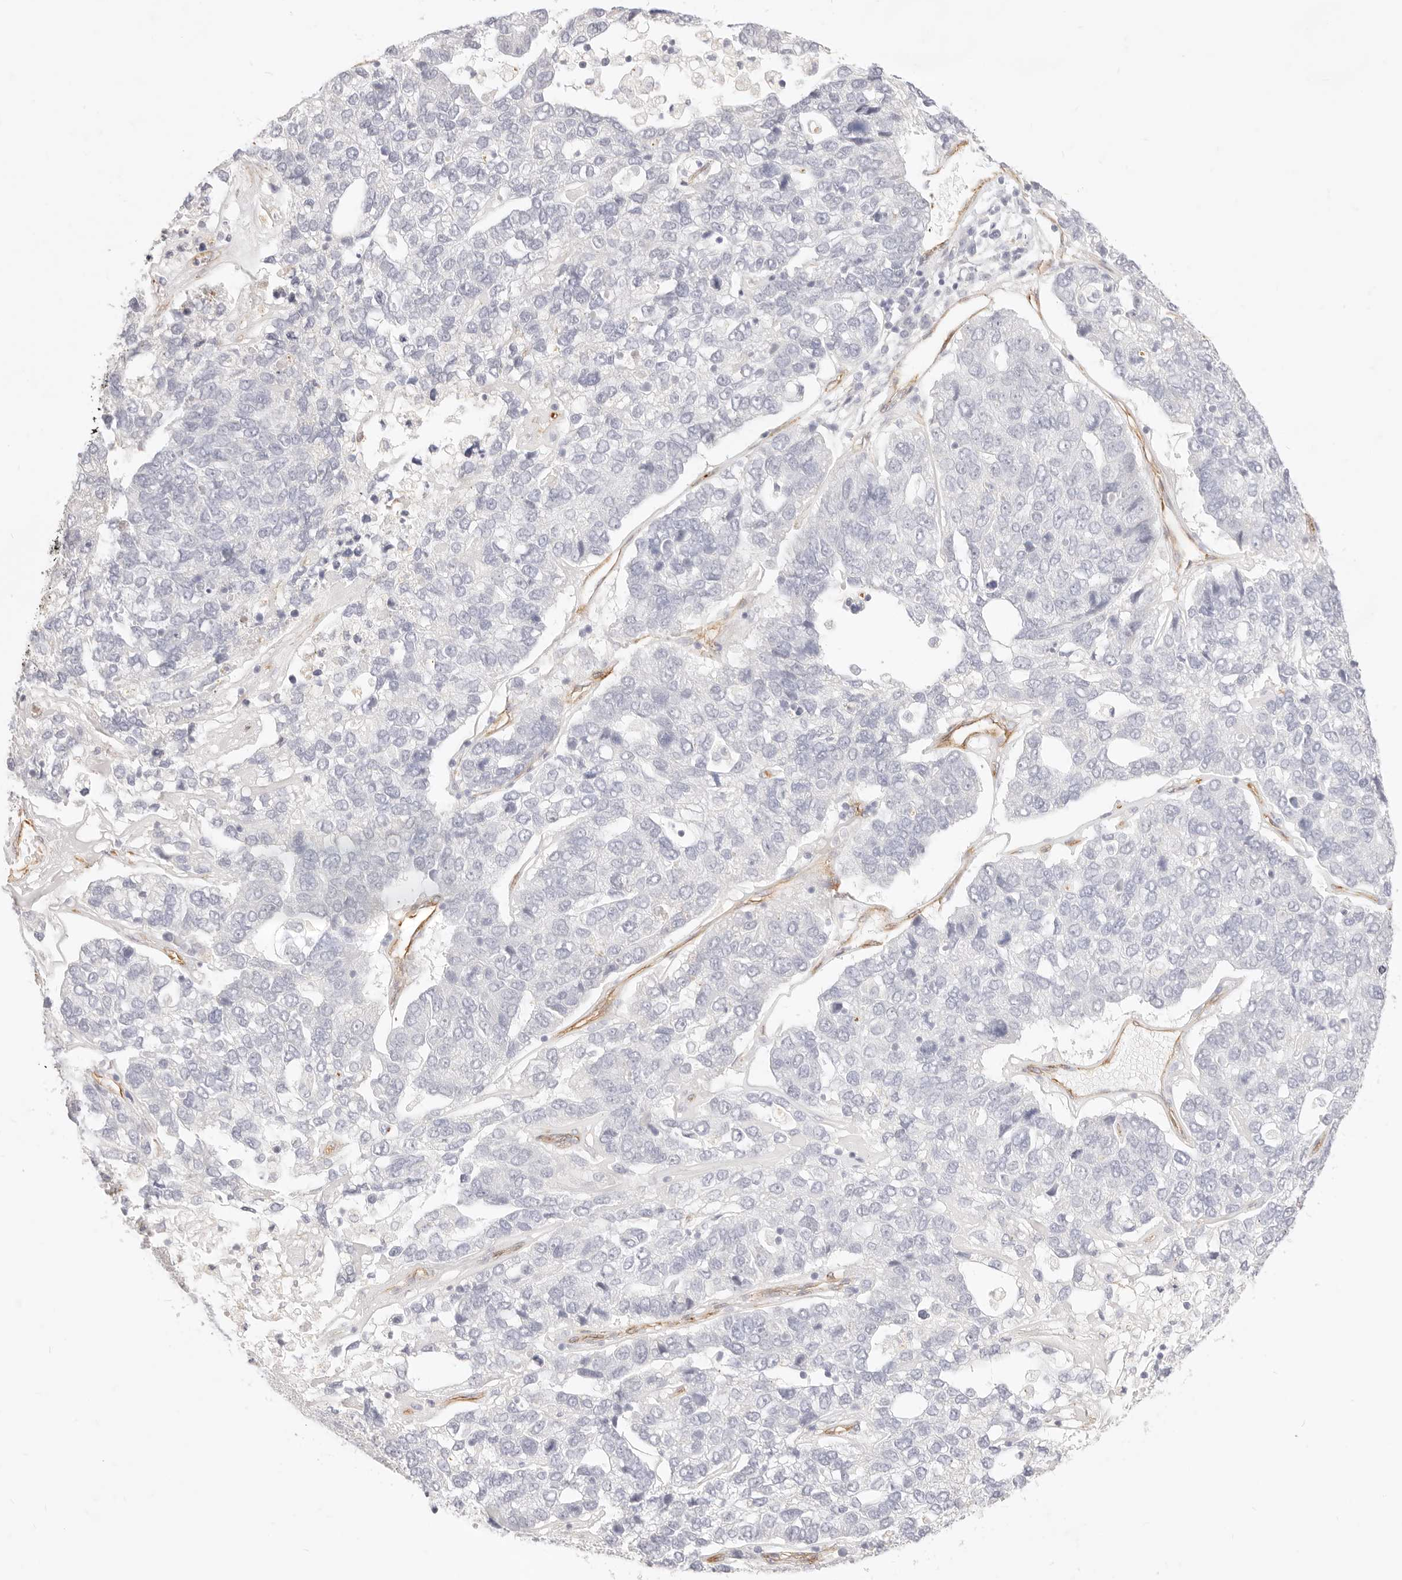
{"staining": {"intensity": "negative", "quantity": "none", "location": "none"}, "tissue": "pancreatic cancer", "cell_type": "Tumor cells", "image_type": "cancer", "snomed": [{"axis": "morphology", "description": "Adenocarcinoma, NOS"}, {"axis": "topography", "description": "Pancreas"}], "caption": "The immunohistochemistry micrograph has no significant staining in tumor cells of pancreatic adenocarcinoma tissue.", "gene": "NUS1", "patient": {"sex": "female", "age": 61}}